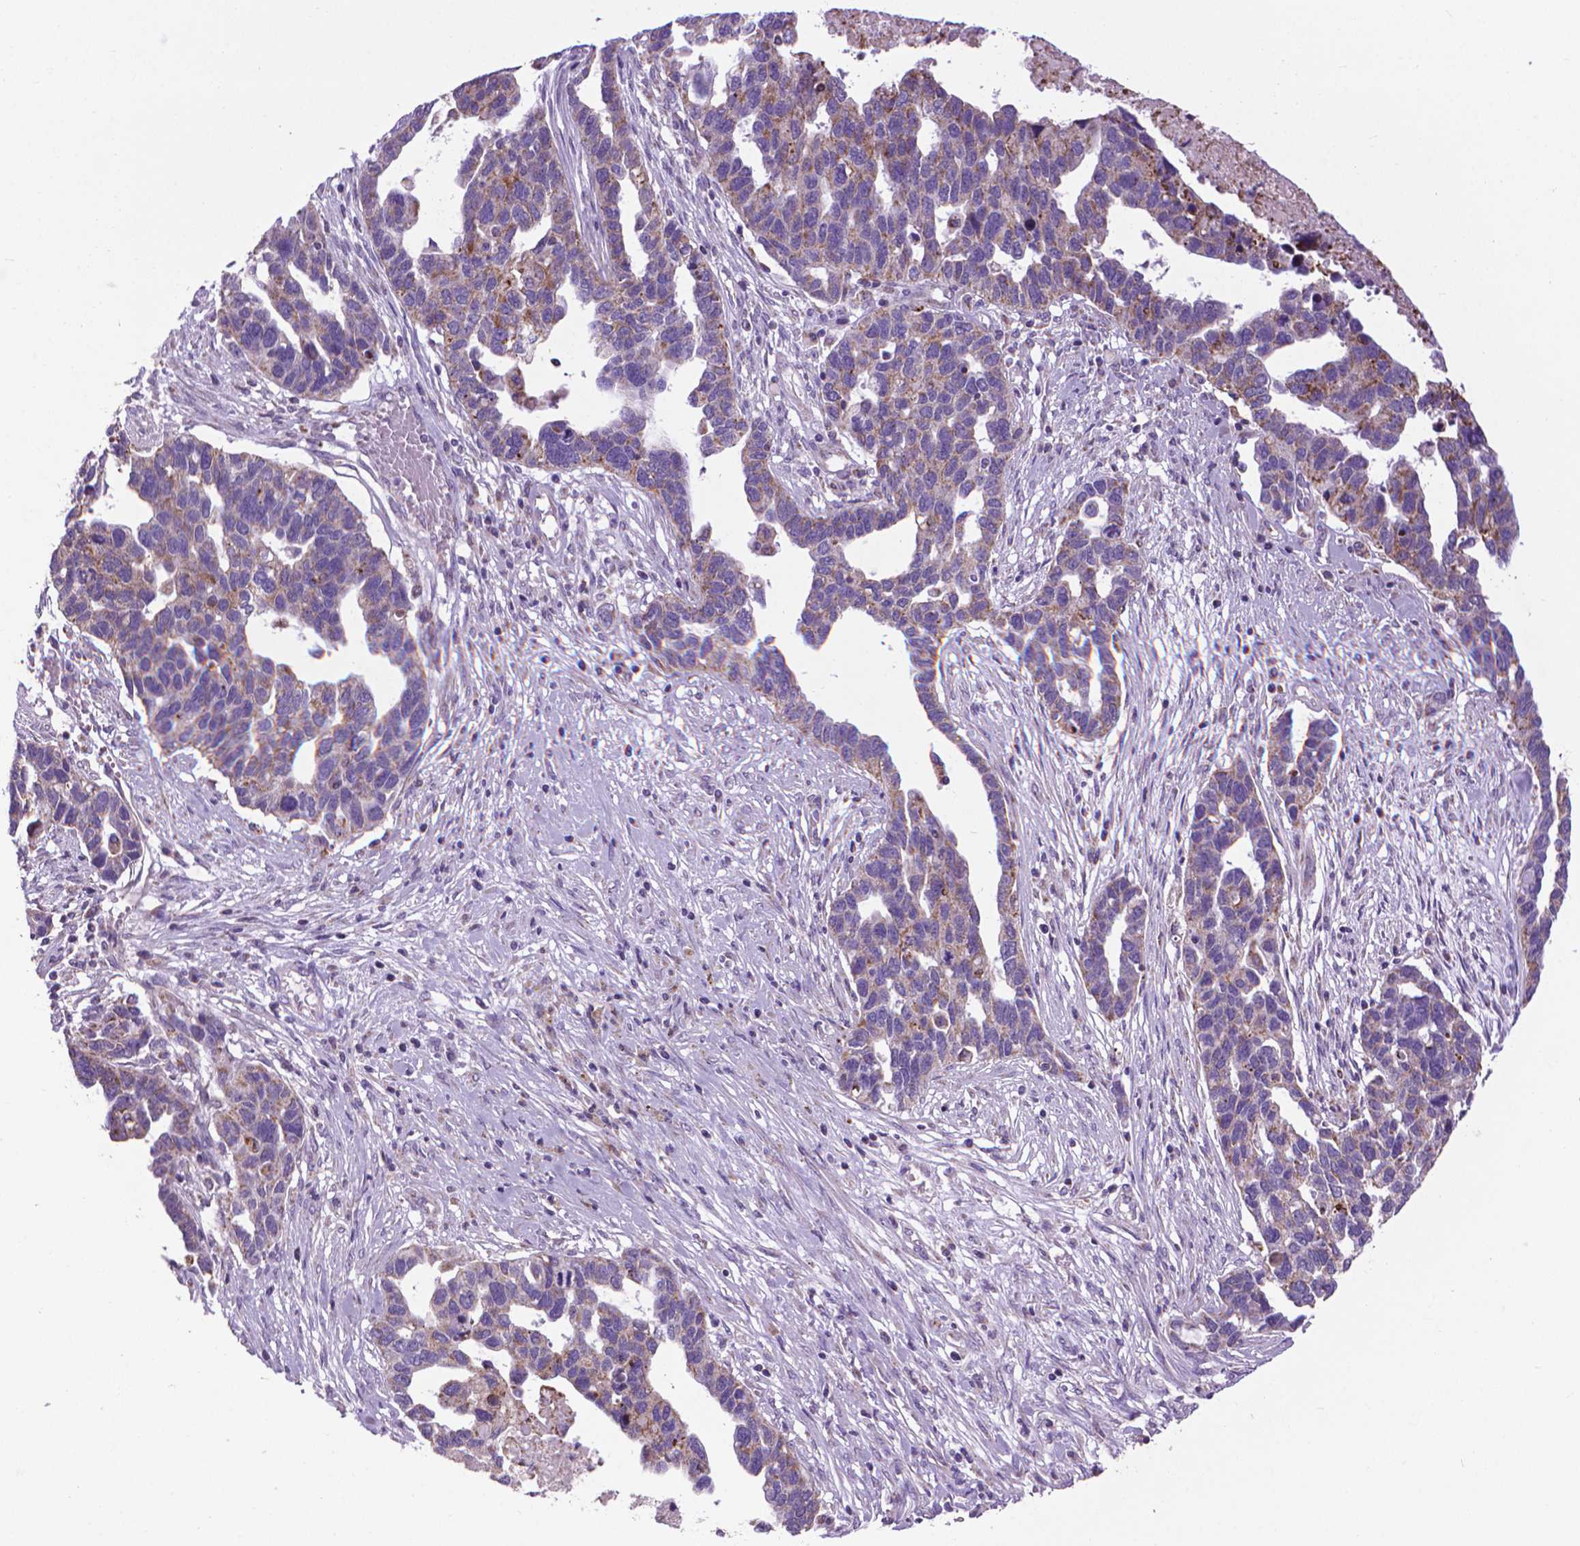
{"staining": {"intensity": "moderate", "quantity": "25%-75%", "location": "cytoplasmic/membranous"}, "tissue": "ovarian cancer", "cell_type": "Tumor cells", "image_type": "cancer", "snomed": [{"axis": "morphology", "description": "Cystadenocarcinoma, serous, NOS"}, {"axis": "topography", "description": "Ovary"}], "caption": "This micrograph exhibits immunohistochemistry staining of ovarian serous cystadenocarcinoma, with medium moderate cytoplasmic/membranous positivity in approximately 25%-75% of tumor cells.", "gene": "VDAC1", "patient": {"sex": "female", "age": 54}}